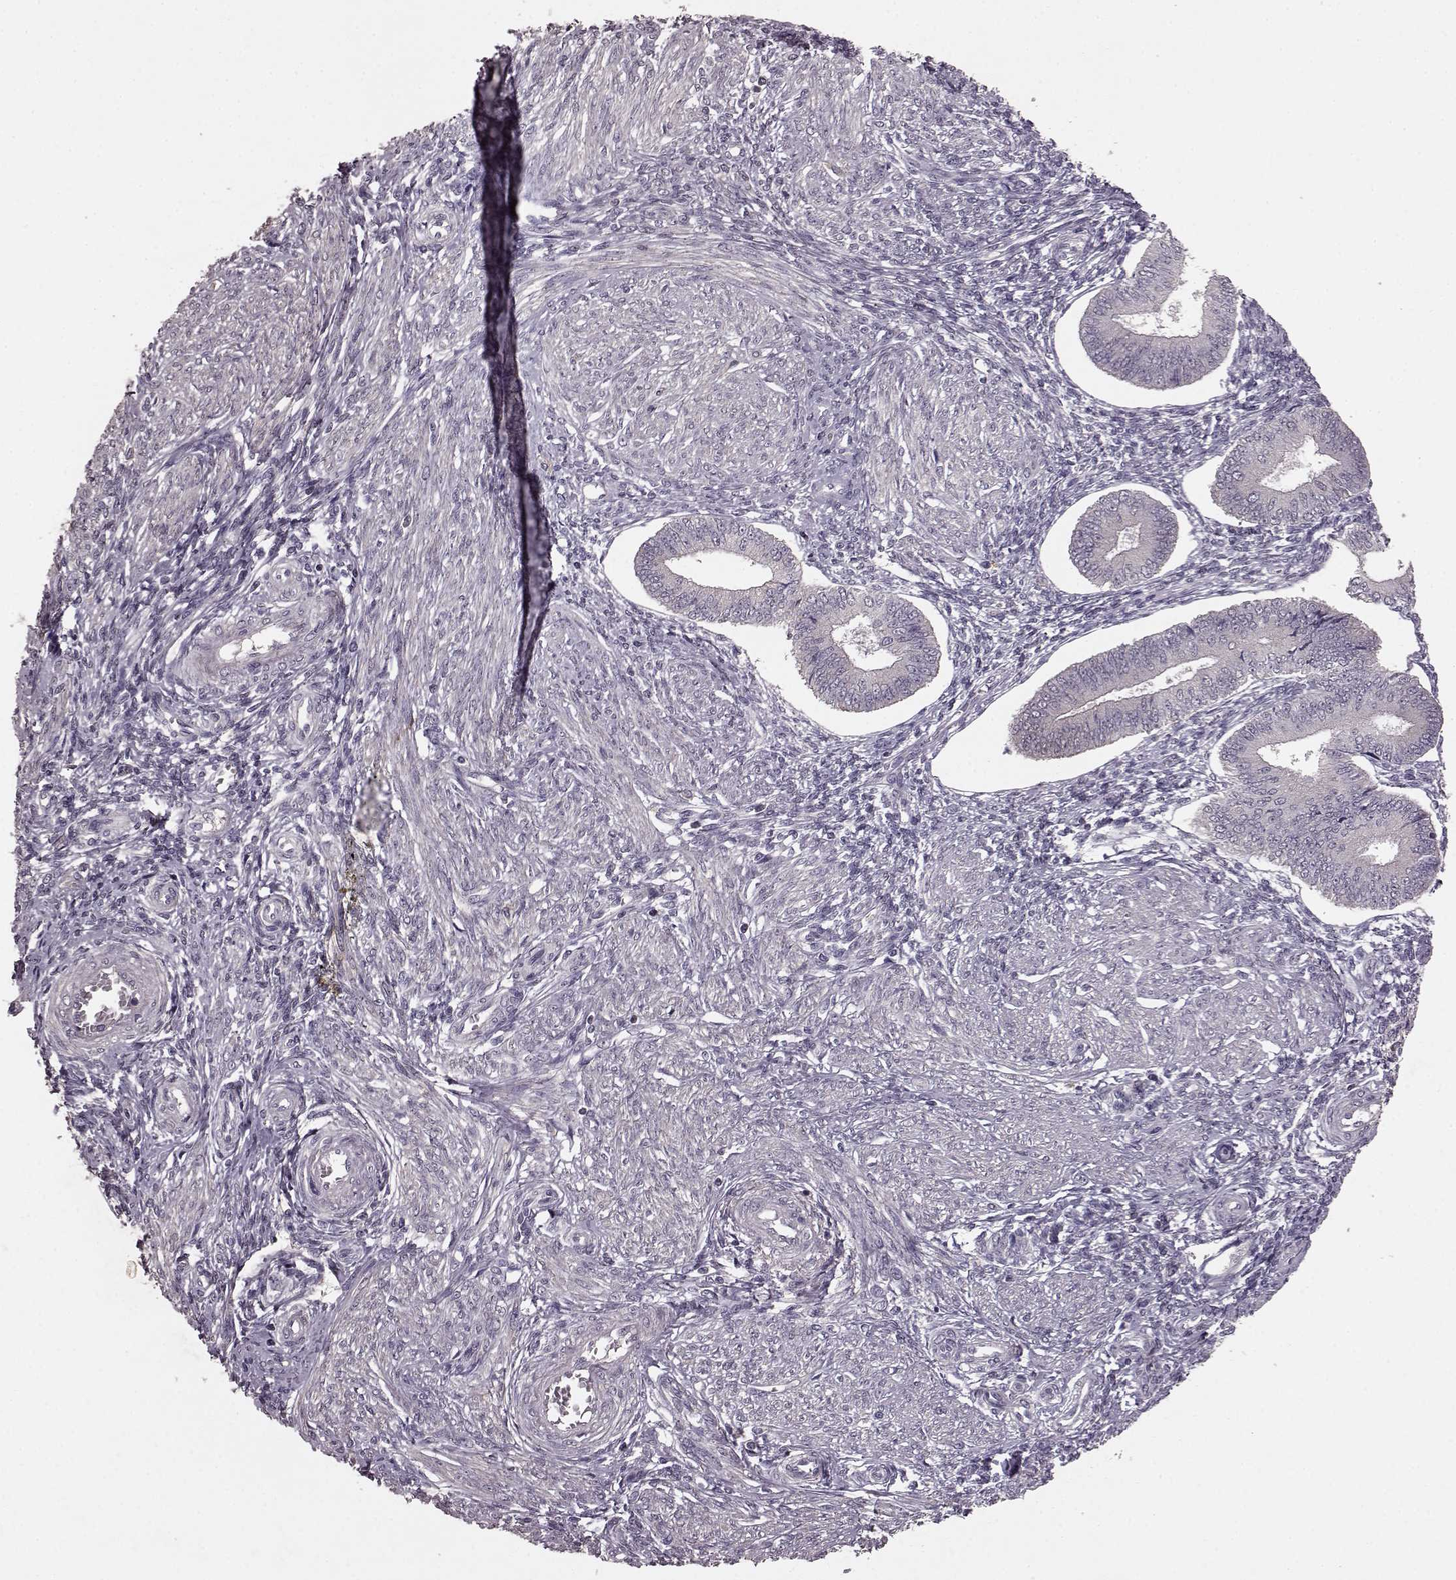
{"staining": {"intensity": "negative", "quantity": "none", "location": "none"}, "tissue": "endometrium", "cell_type": "Cells in endometrial stroma", "image_type": "normal", "snomed": [{"axis": "morphology", "description": "Normal tissue, NOS"}, {"axis": "topography", "description": "Endometrium"}], "caption": "IHC micrograph of benign endometrium: human endometrium stained with DAB demonstrates no significant protein staining in cells in endometrial stroma. Nuclei are stained in blue.", "gene": "FRRS1L", "patient": {"sex": "female", "age": 42}}